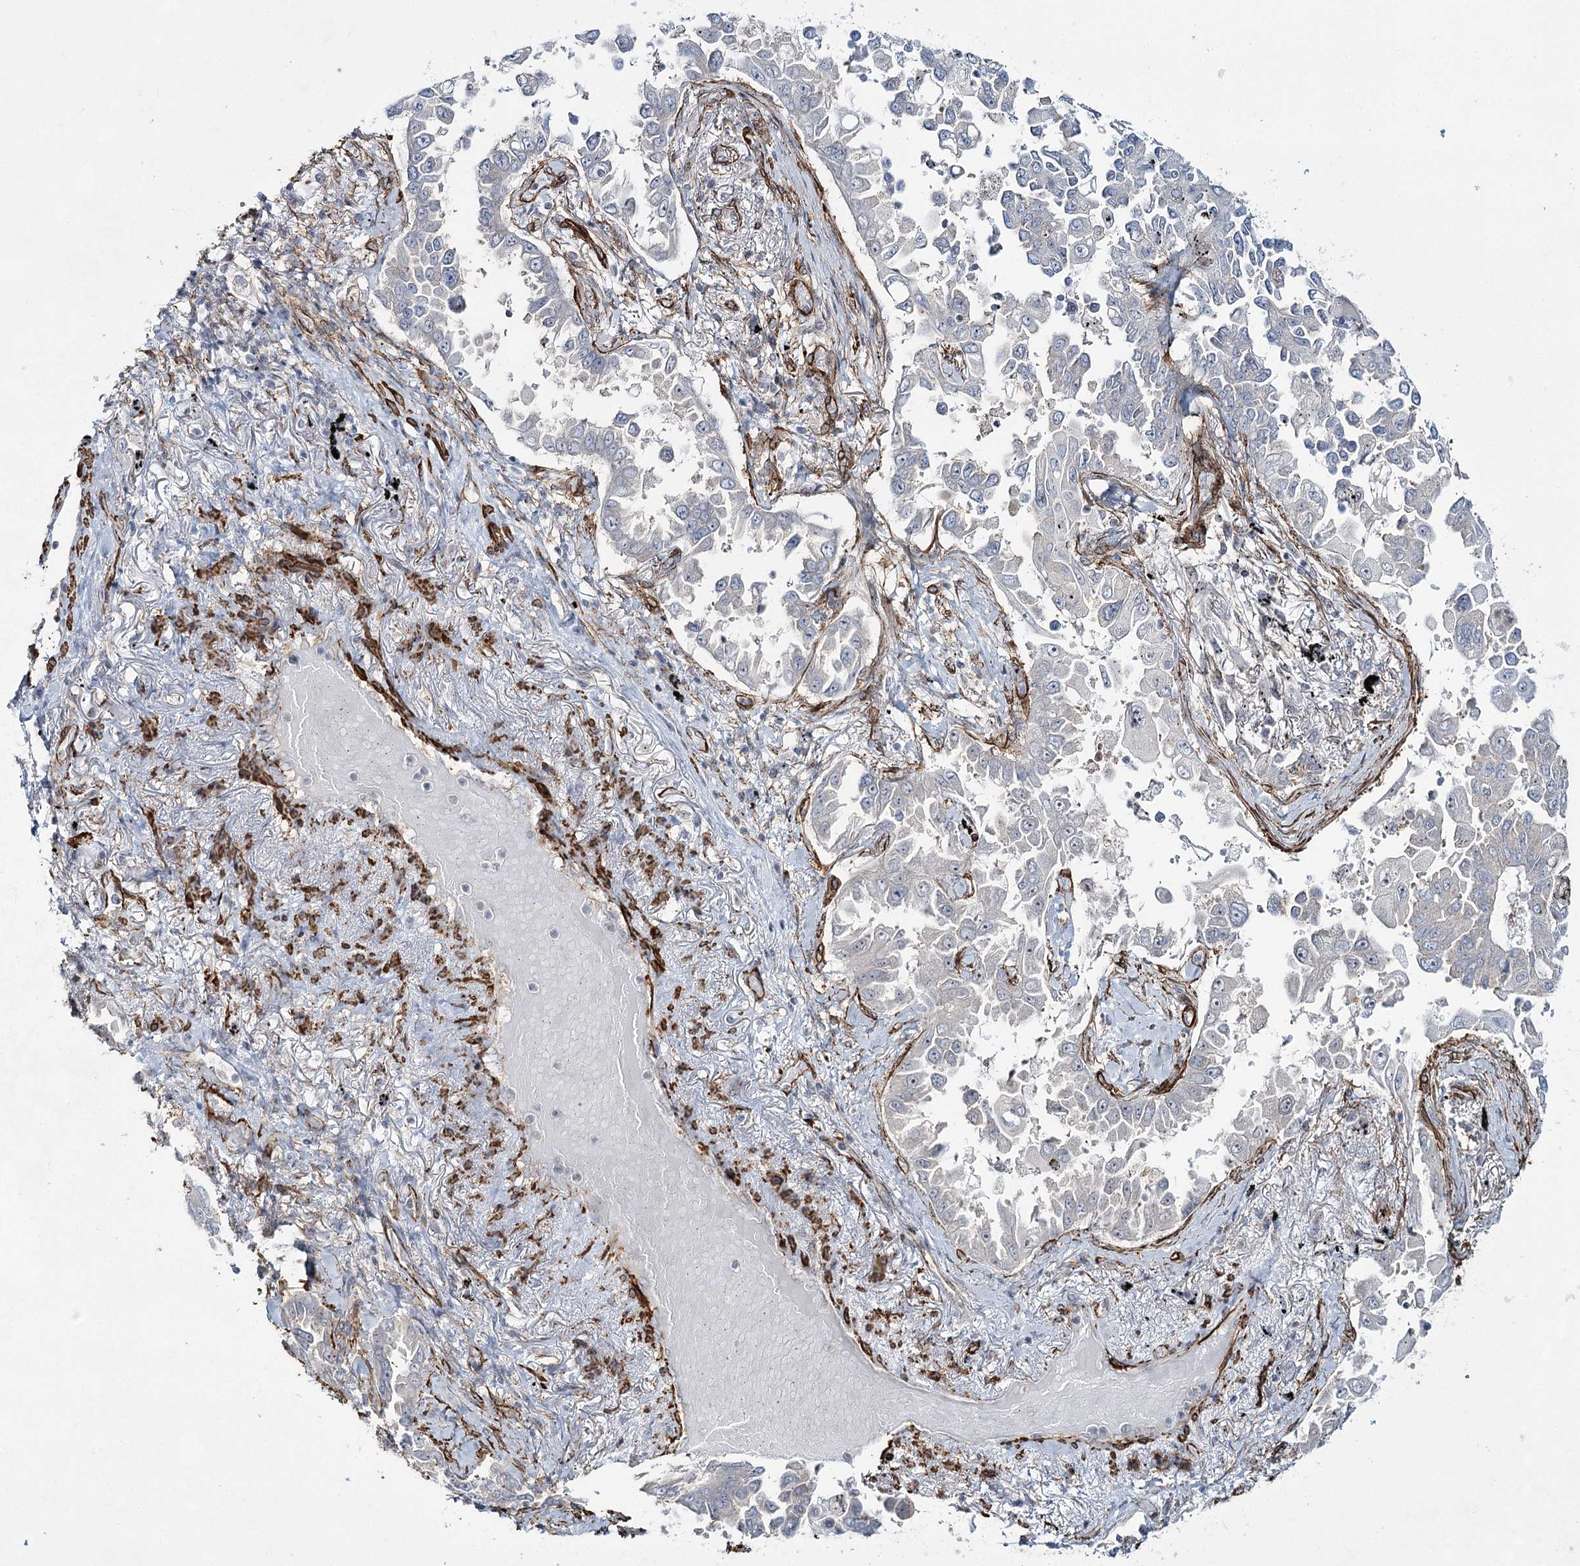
{"staining": {"intensity": "negative", "quantity": "none", "location": "none"}, "tissue": "lung cancer", "cell_type": "Tumor cells", "image_type": "cancer", "snomed": [{"axis": "morphology", "description": "Adenocarcinoma, NOS"}, {"axis": "topography", "description": "Lung"}], "caption": "The histopathology image shows no significant positivity in tumor cells of lung adenocarcinoma. Nuclei are stained in blue.", "gene": "CWF19L1", "patient": {"sex": "female", "age": 67}}